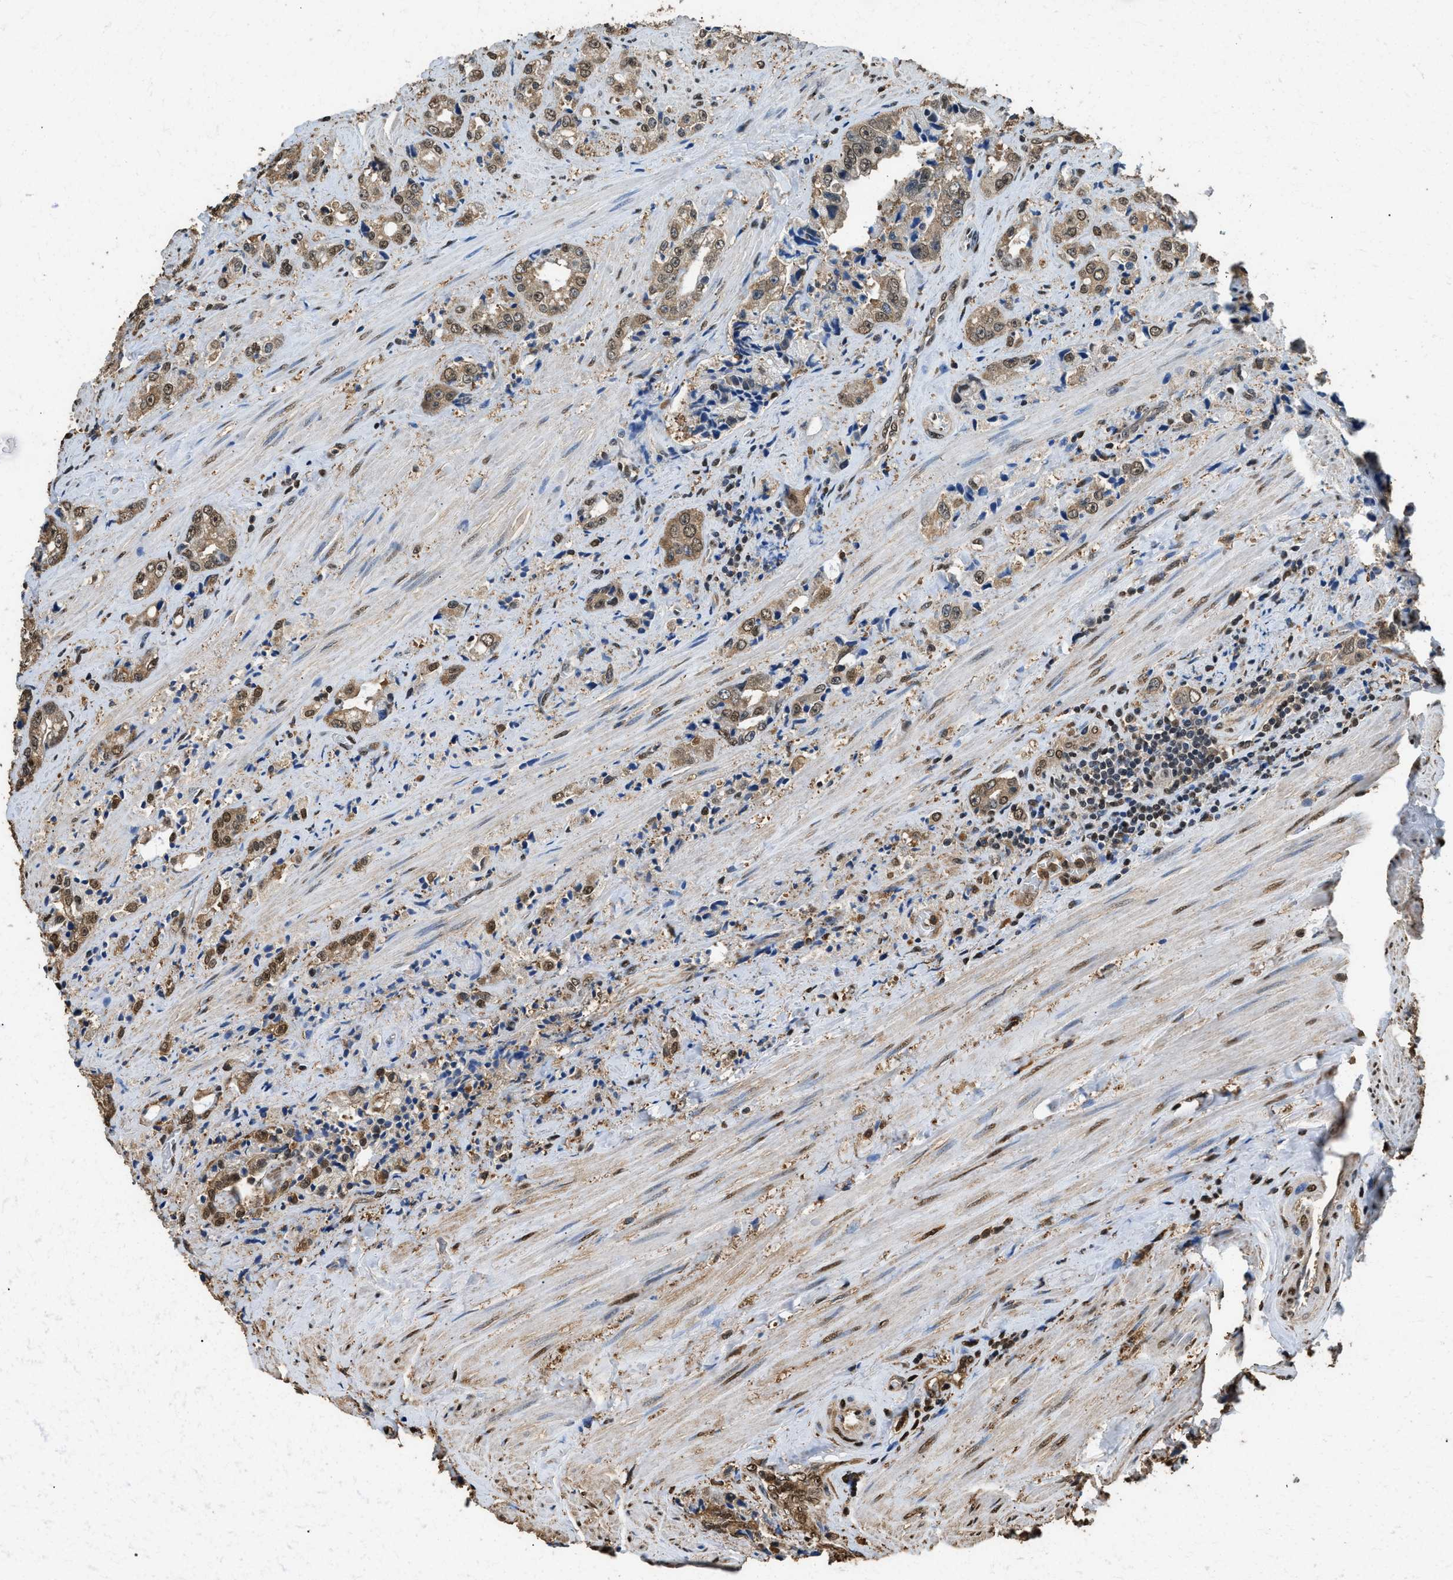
{"staining": {"intensity": "moderate", "quantity": ">75%", "location": "cytoplasmic/membranous,nuclear"}, "tissue": "prostate cancer", "cell_type": "Tumor cells", "image_type": "cancer", "snomed": [{"axis": "morphology", "description": "Adenocarcinoma, High grade"}, {"axis": "topography", "description": "Prostate"}], "caption": "A histopathology image of prostate cancer (high-grade adenocarcinoma) stained for a protein shows moderate cytoplasmic/membranous and nuclear brown staining in tumor cells.", "gene": "GAPDH", "patient": {"sex": "male", "age": 61}}